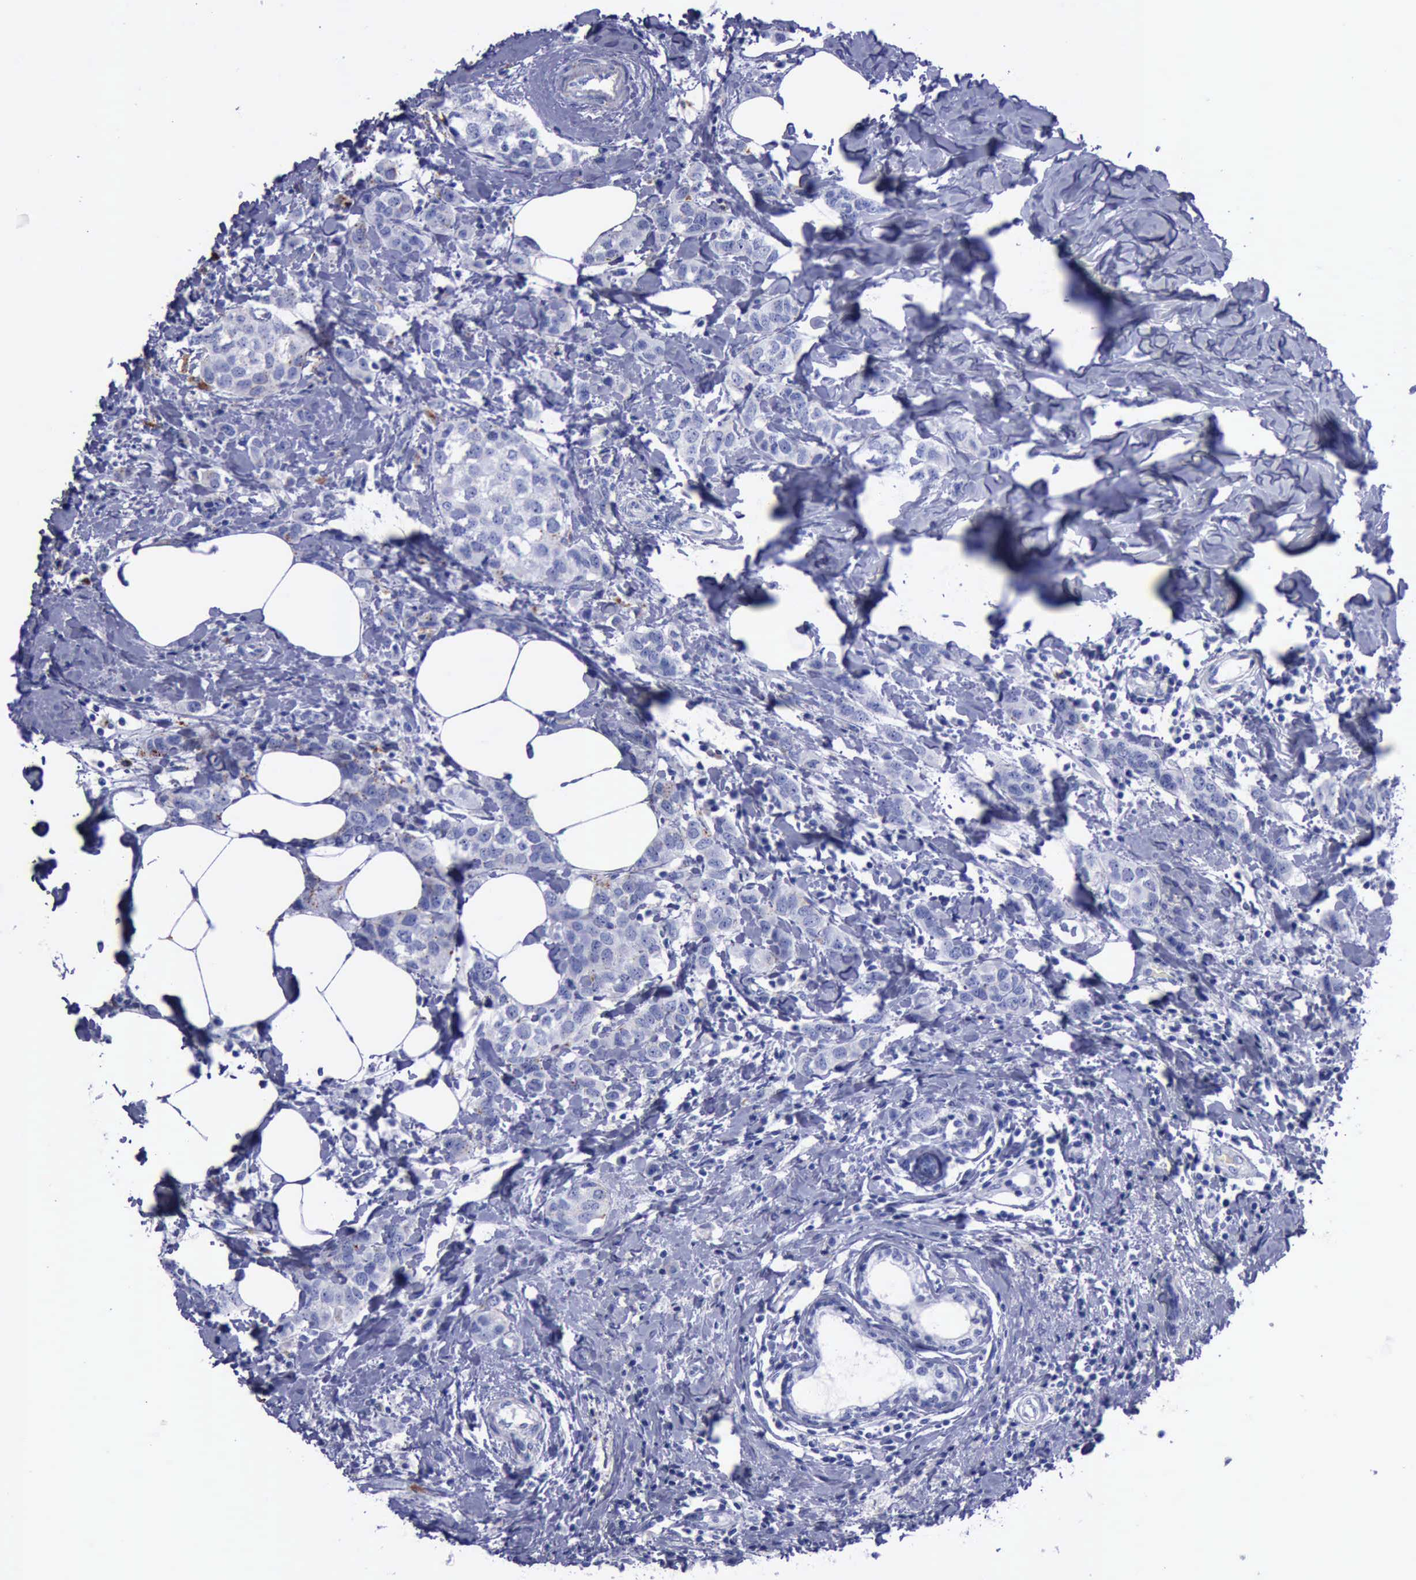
{"staining": {"intensity": "negative", "quantity": "none", "location": "none"}, "tissue": "breast cancer", "cell_type": "Tumor cells", "image_type": "cancer", "snomed": [{"axis": "morphology", "description": "Normal tissue, NOS"}, {"axis": "morphology", "description": "Duct carcinoma"}, {"axis": "topography", "description": "Breast"}], "caption": "Tumor cells are negative for brown protein staining in intraductal carcinoma (breast).", "gene": "CTSD", "patient": {"sex": "female", "age": 50}}